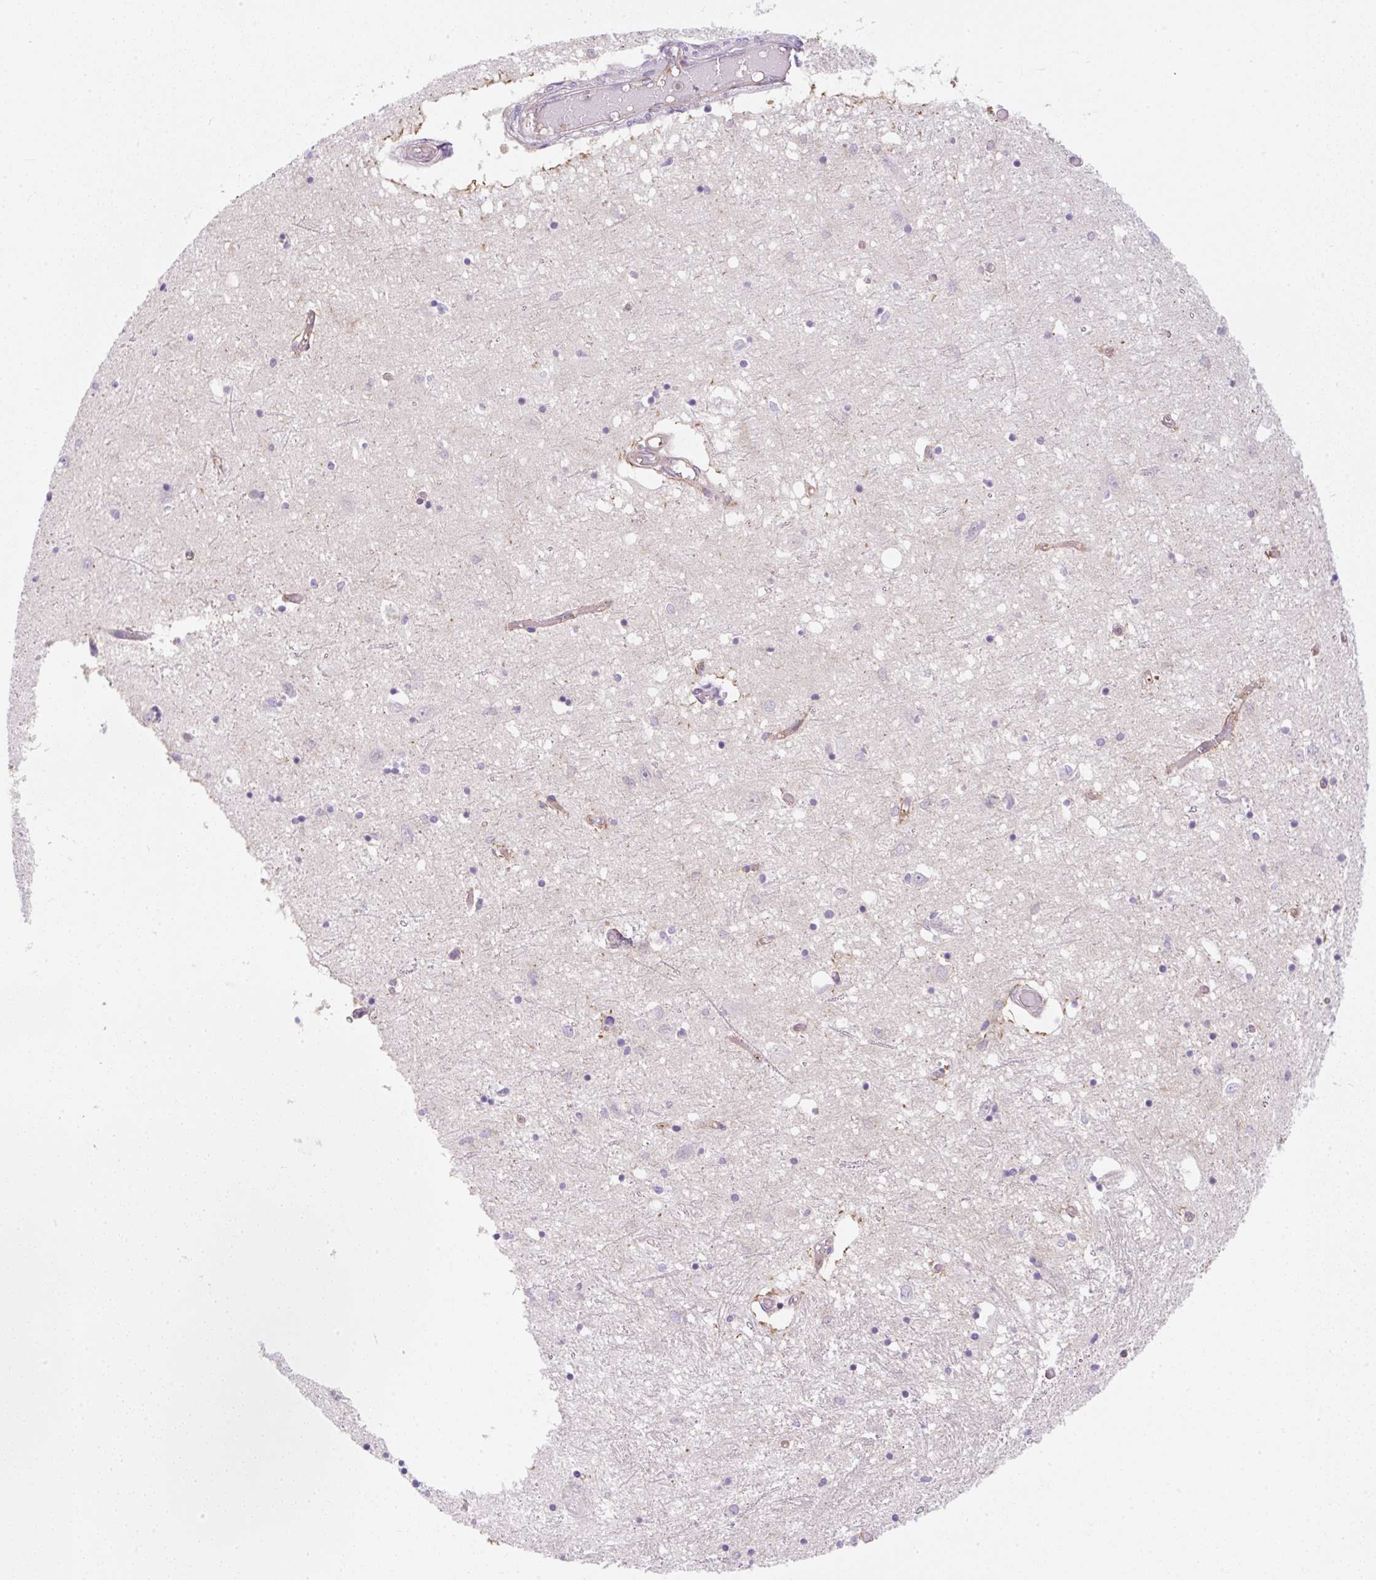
{"staining": {"intensity": "negative", "quantity": "none", "location": "none"}, "tissue": "caudate", "cell_type": "Glial cells", "image_type": "normal", "snomed": [{"axis": "morphology", "description": "Normal tissue, NOS"}, {"axis": "topography", "description": "Lateral ventricle wall"}], "caption": "This is a image of immunohistochemistry (IHC) staining of unremarkable caudate, which shows no expression in glial cells.", "gene": "OMA1", "patient": {"sex": "male", "age": 70}}